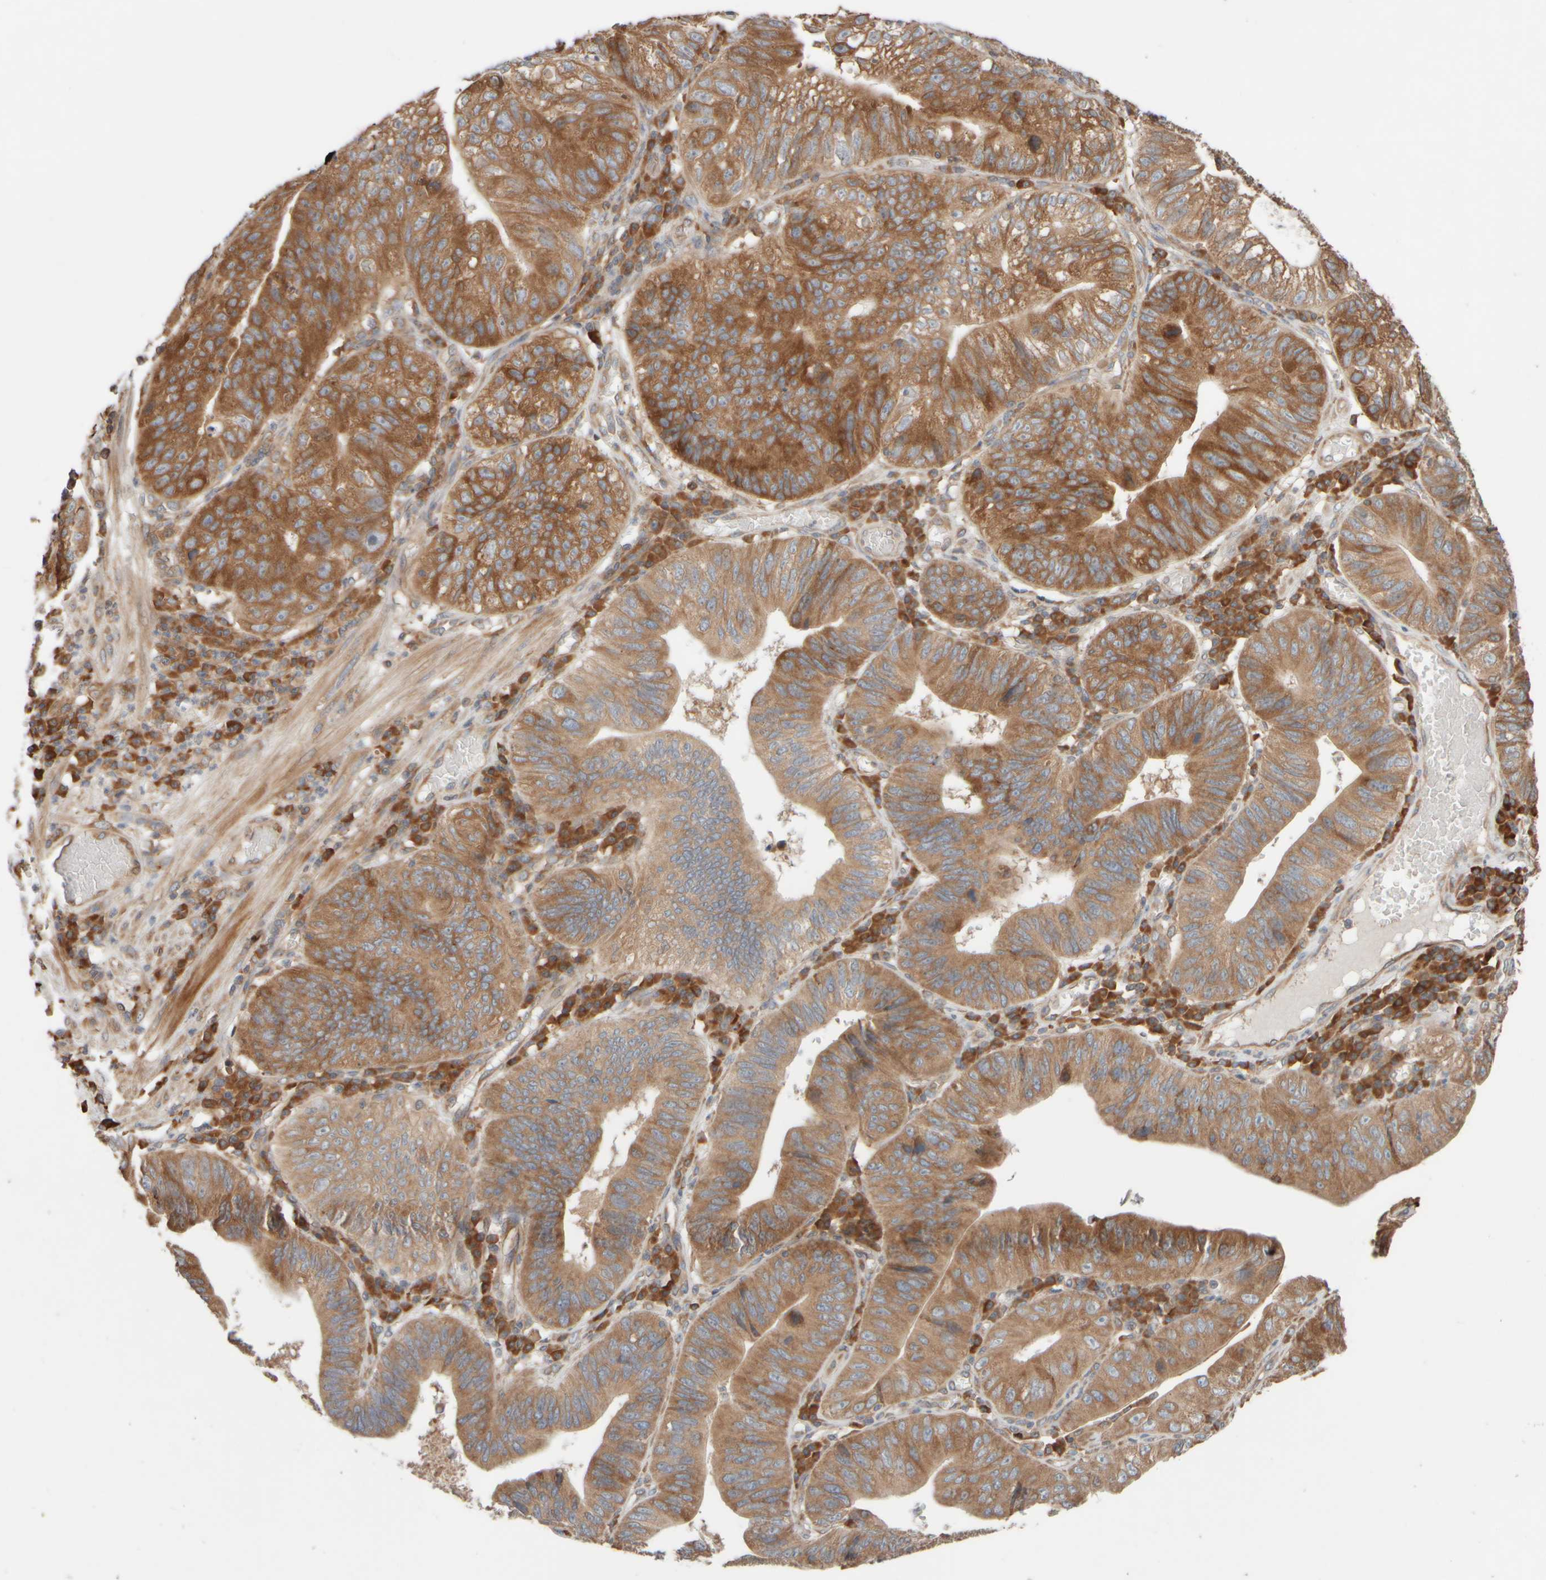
{"staining": {"intensity": "strong", "quantity": ">75%", "location": "cytoplasmic/membranous"}, "tissue": "stomach cancer", "cell_type": "Tumor cells", "image_type": "cancer", "snomed": [{"axis": "morphology", "description": "Adenocarcinoma, NOS"}, {"axis": "topography", "description": "Stomach"}], "caption": "This histopathology image shows immunohistochemistry (IHC) staining of stomach cancer (adenocarcinoma), with high strong cytoplasmic/membranous positivity in approximately >75% of tumor cells.", "gene": "EIF2B3", "patient": {"sex": "male", "age": 59}}